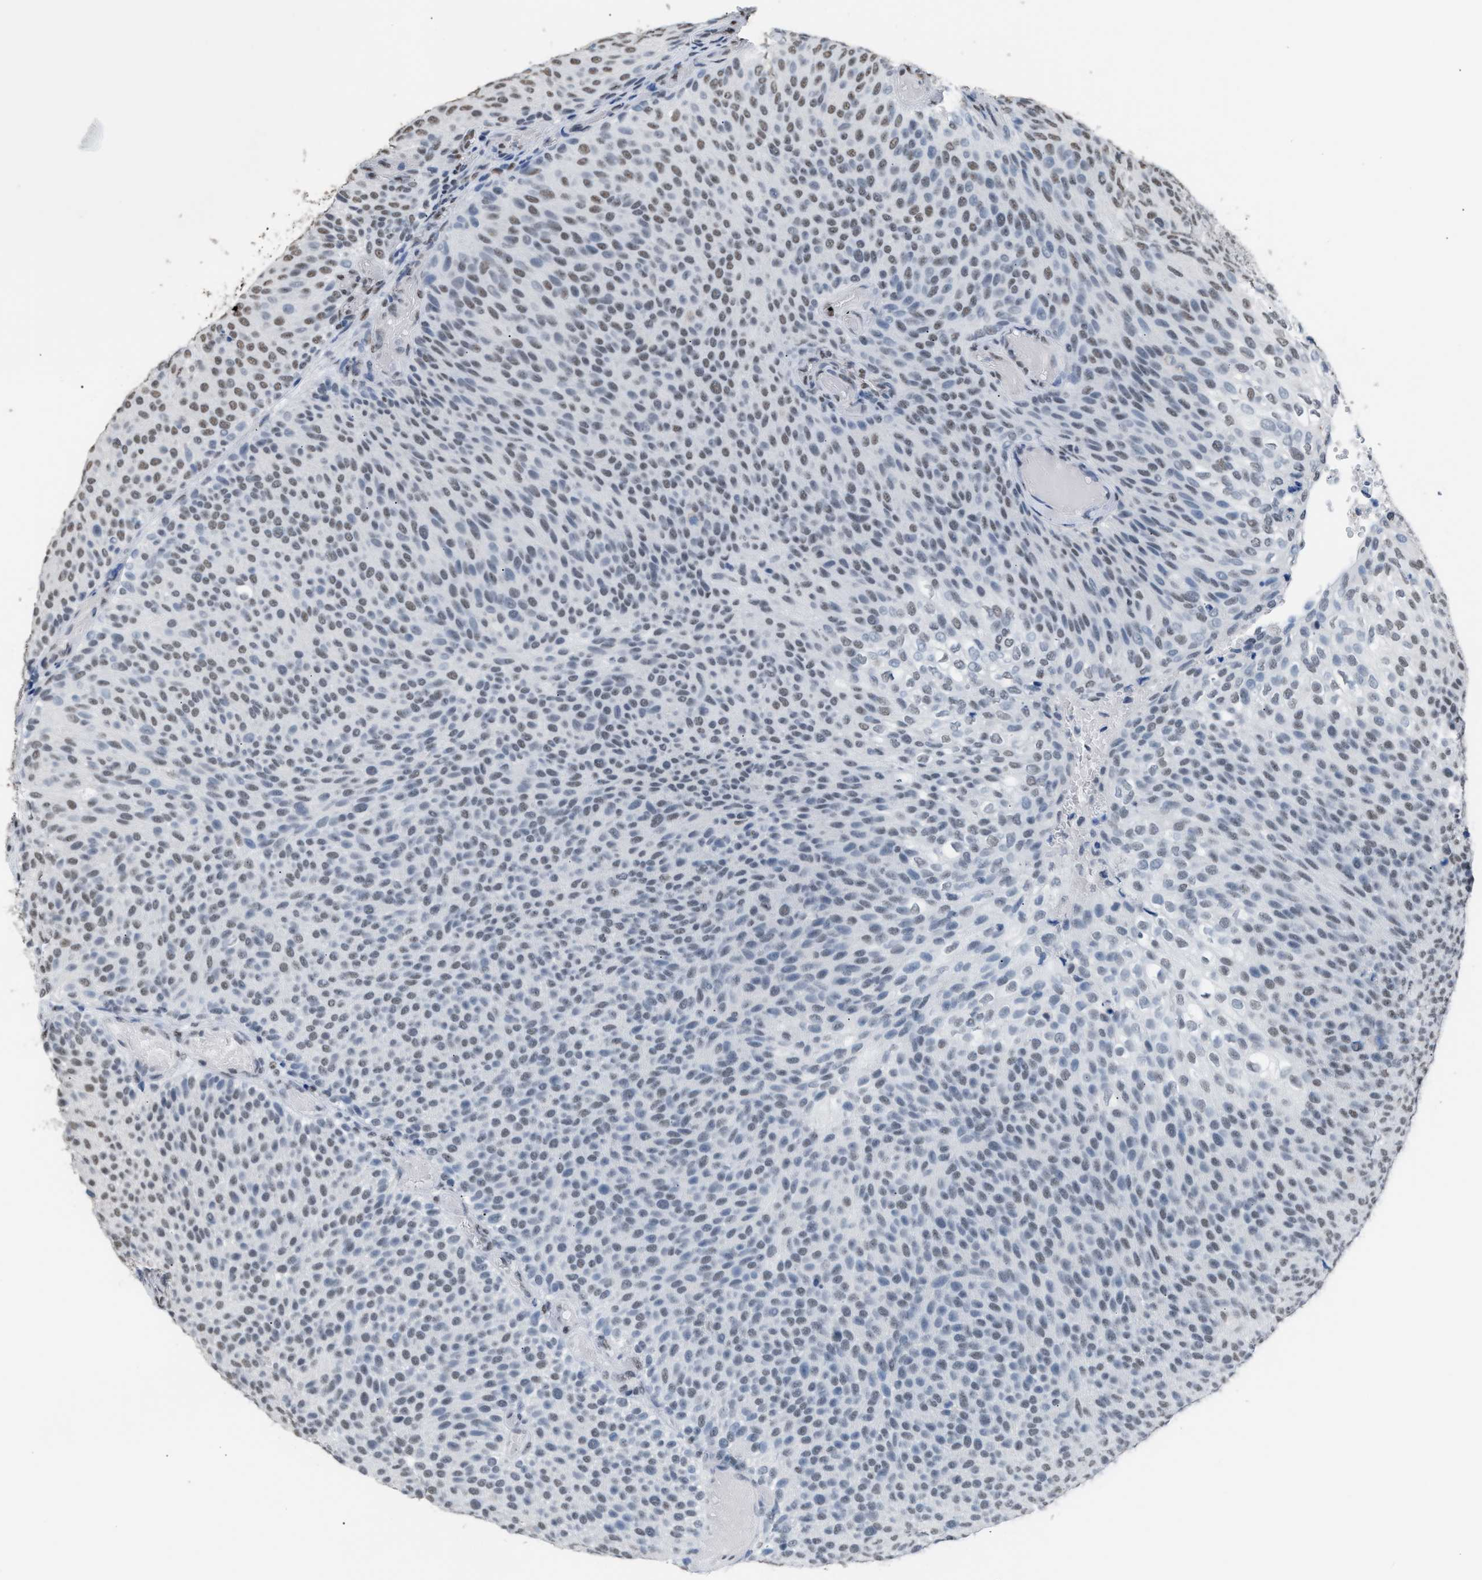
{"staining": {"intensity": "weak", "quantity": "<25%", "location": "nuclear"}, "tissue": "urothelial cancer", "cell_type": "Tumor cells", "image_type": "cancer", "snomed": [{"axis": "morphology", "description": "Urothelial carcinoma, Low grade"}, {"axis": "topography", "description": "Urinary bladder"}], "caption": "This photomicrograph is of low-grade urothelial carcinoma stained with immunohistochemistry (IHC) to label a protein in brown with the nuclei are counter-stained blue. There is no staining in tumor cells.", "gene": "CCAR2", "patient": {"sex": "male", "age": 78}}